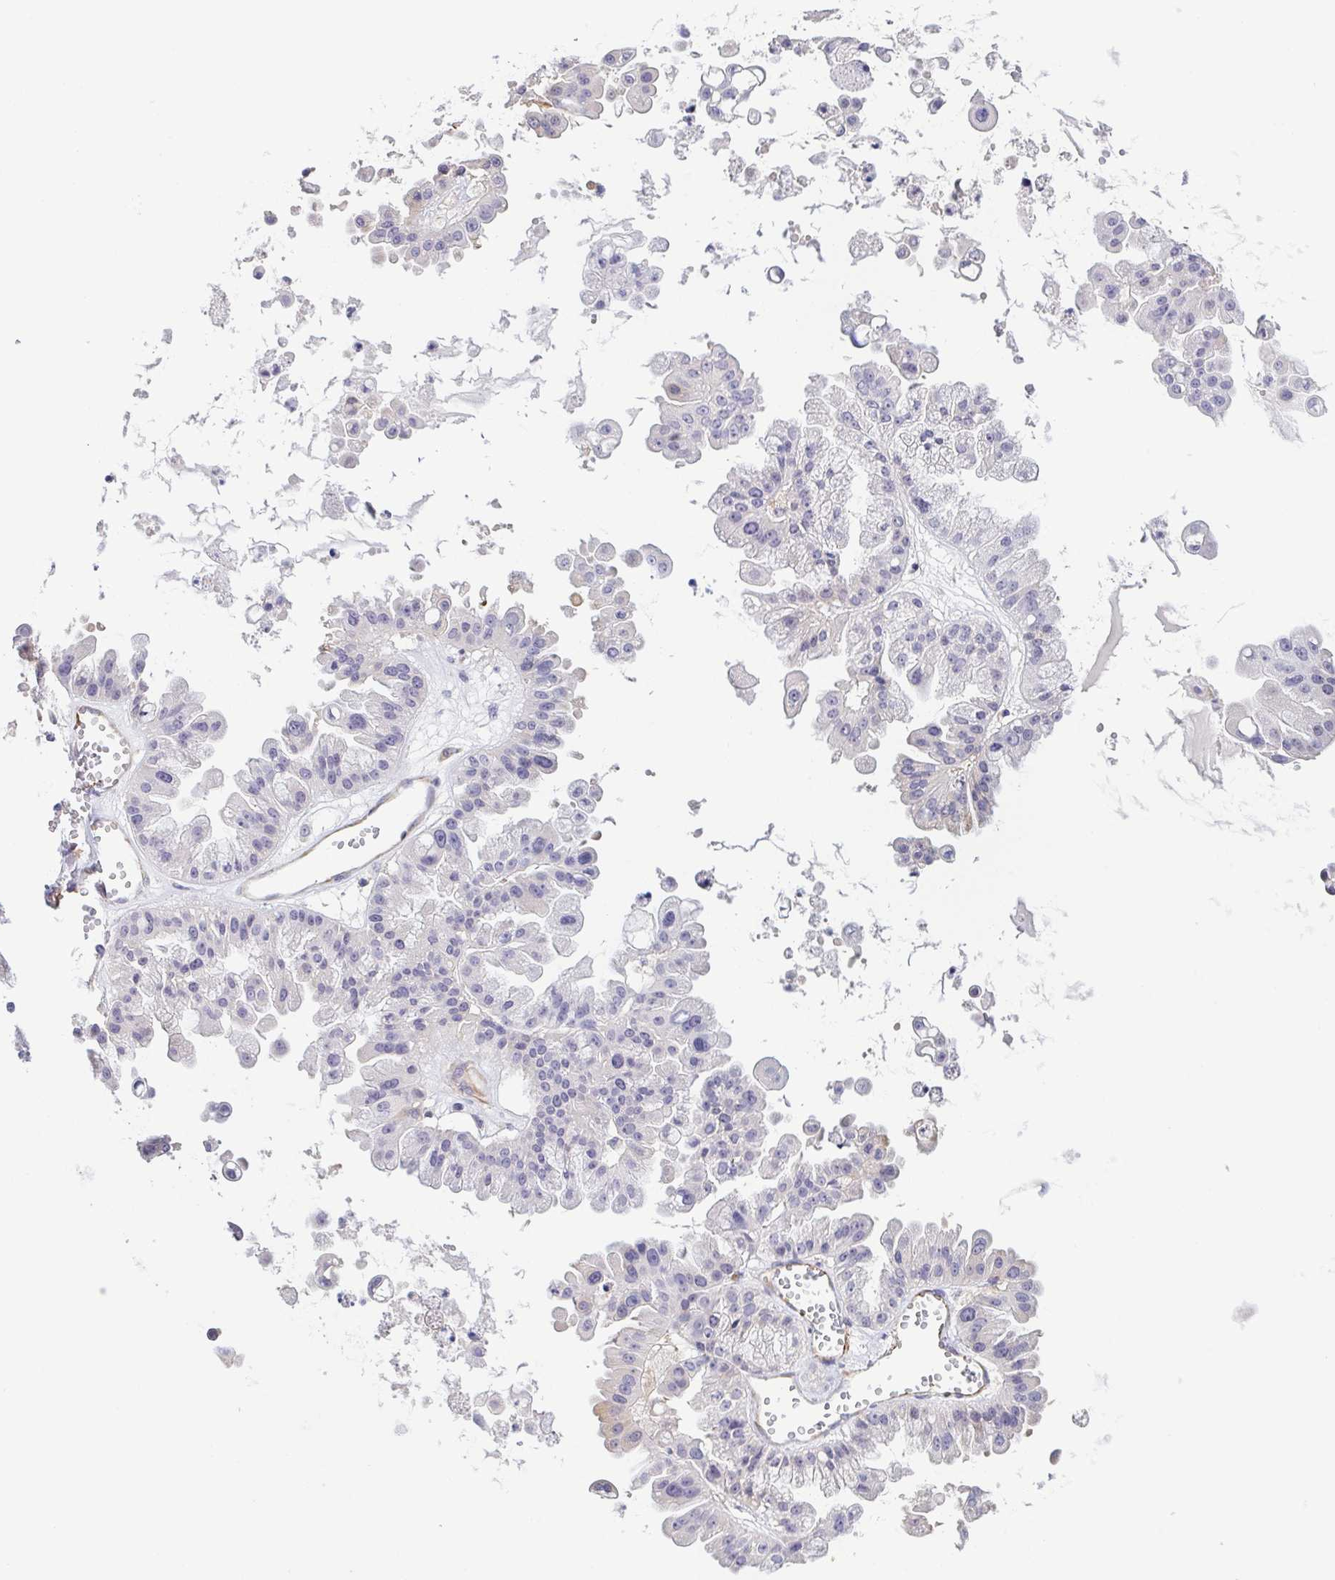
{"staining": {"intensity": "negative", "quantity": "none", "location": "none"}, "tissue": "ovarian cancer", "cell_type": "Tumor cells", "image_type": "cancer", "snomed": [{"axis": "morphology", "description": "Cystadenocarcinoma, serous, NOS"}, {"axis": "topography", "description": "Ovary"}], "caption": "Micrograph shows no significant protein staining in tumor cells of ovarian cancer.", "gene": "COL17A1", "patient": {"sex": "female", "age": 56}}